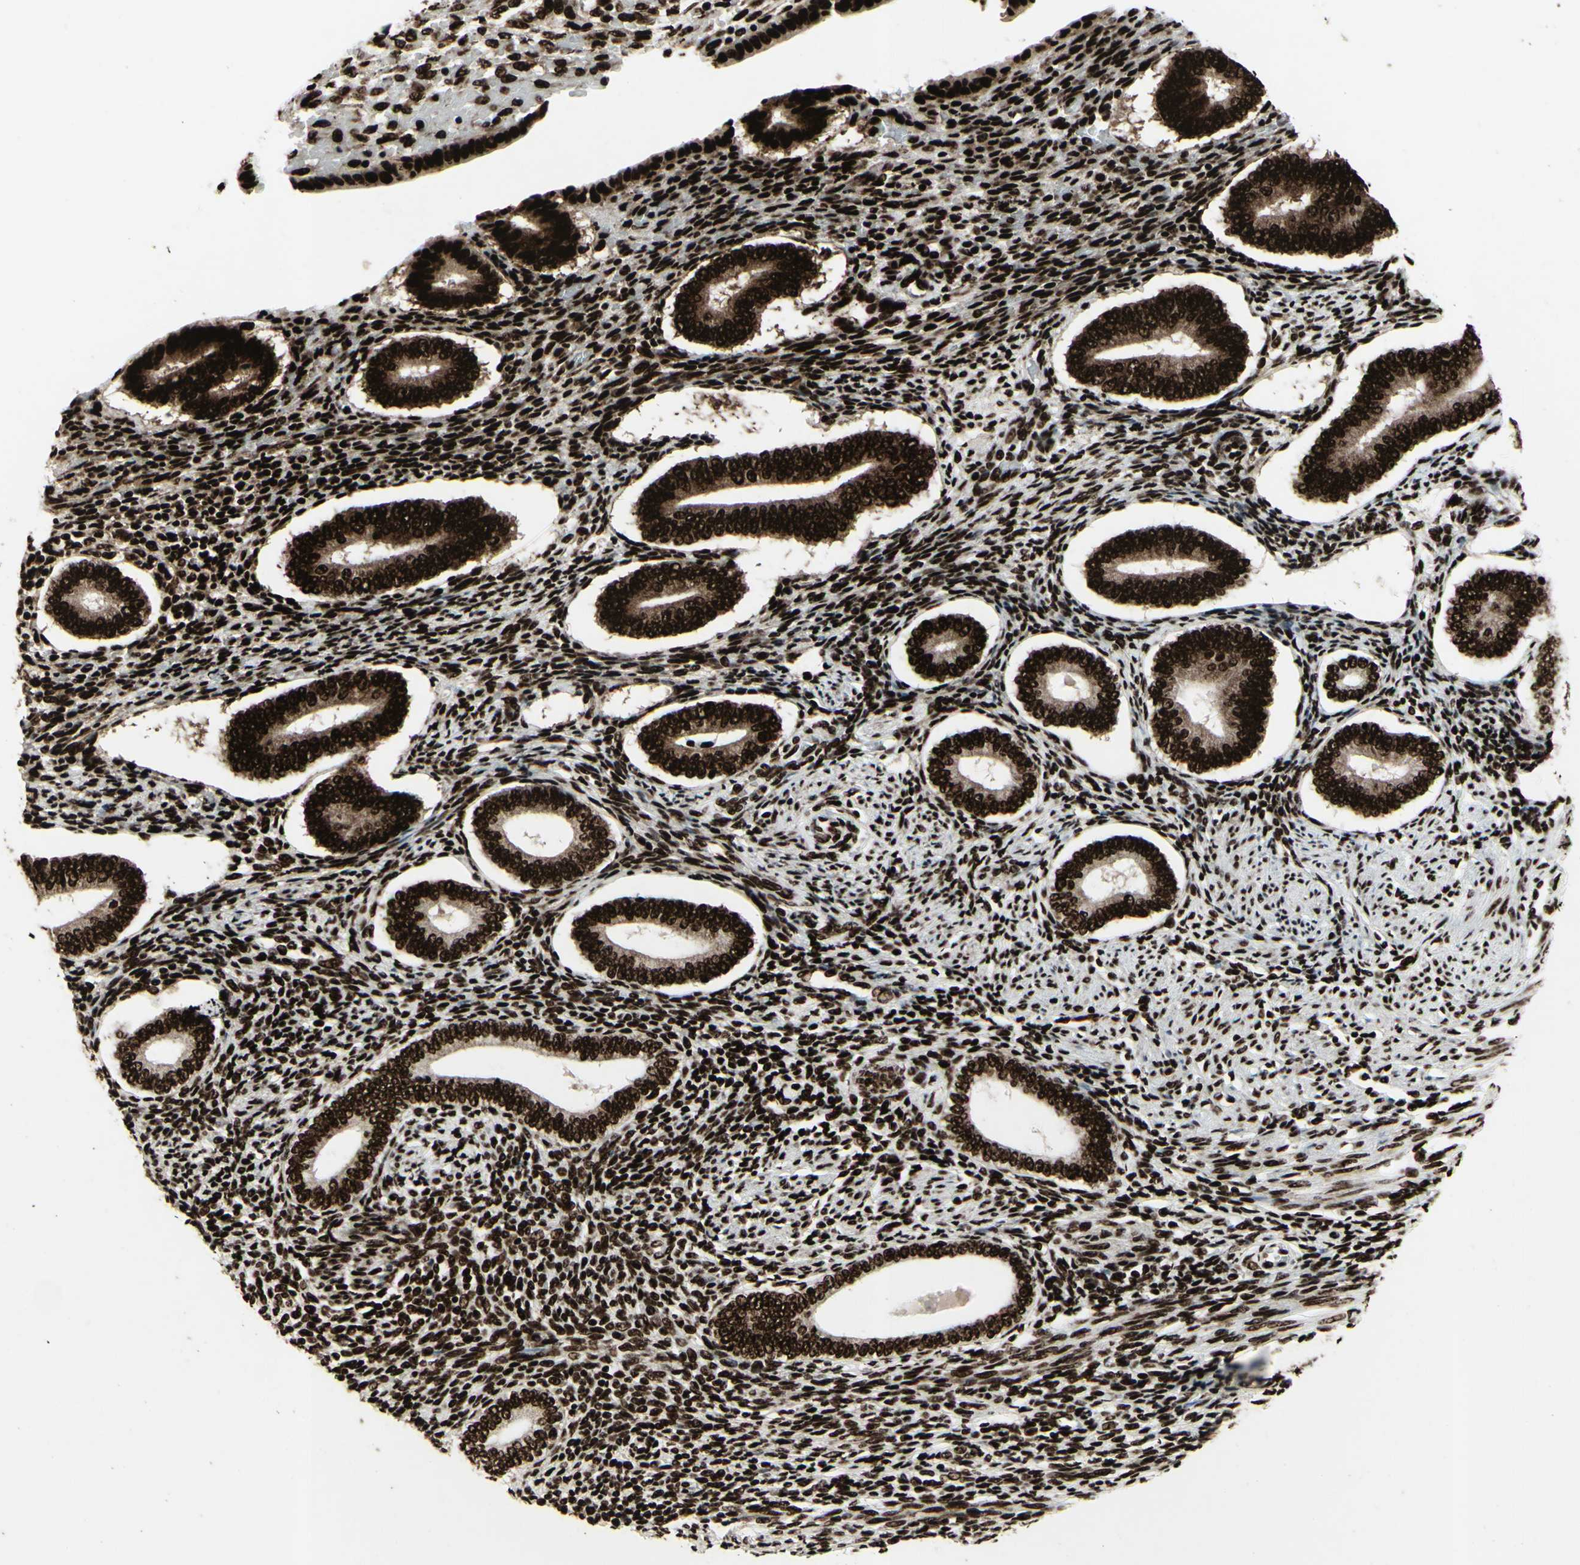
{"staining": {"intensity": "strong", "quantity": ">75%", "location": "nuclear"}, "tissue": "endometrium", "cell_type": "Cells in endometrial stroma", "image_type": "normal", "snomed": [{"axis": "morphology", "description": "Normal tissue, NOS"}, {"axis": "topography", "description": "Endometrium"}], "caption": "IHC (DAB) staining of benign endometrium reveals strong nuclear protein positivity in approximately >75% of cells in endometrial stroma. The protein of interest is shown in brown color, while the nuclei are stained blue.", "gene": "U2AF2", "patient": {"sex": "female", "age": 42}}